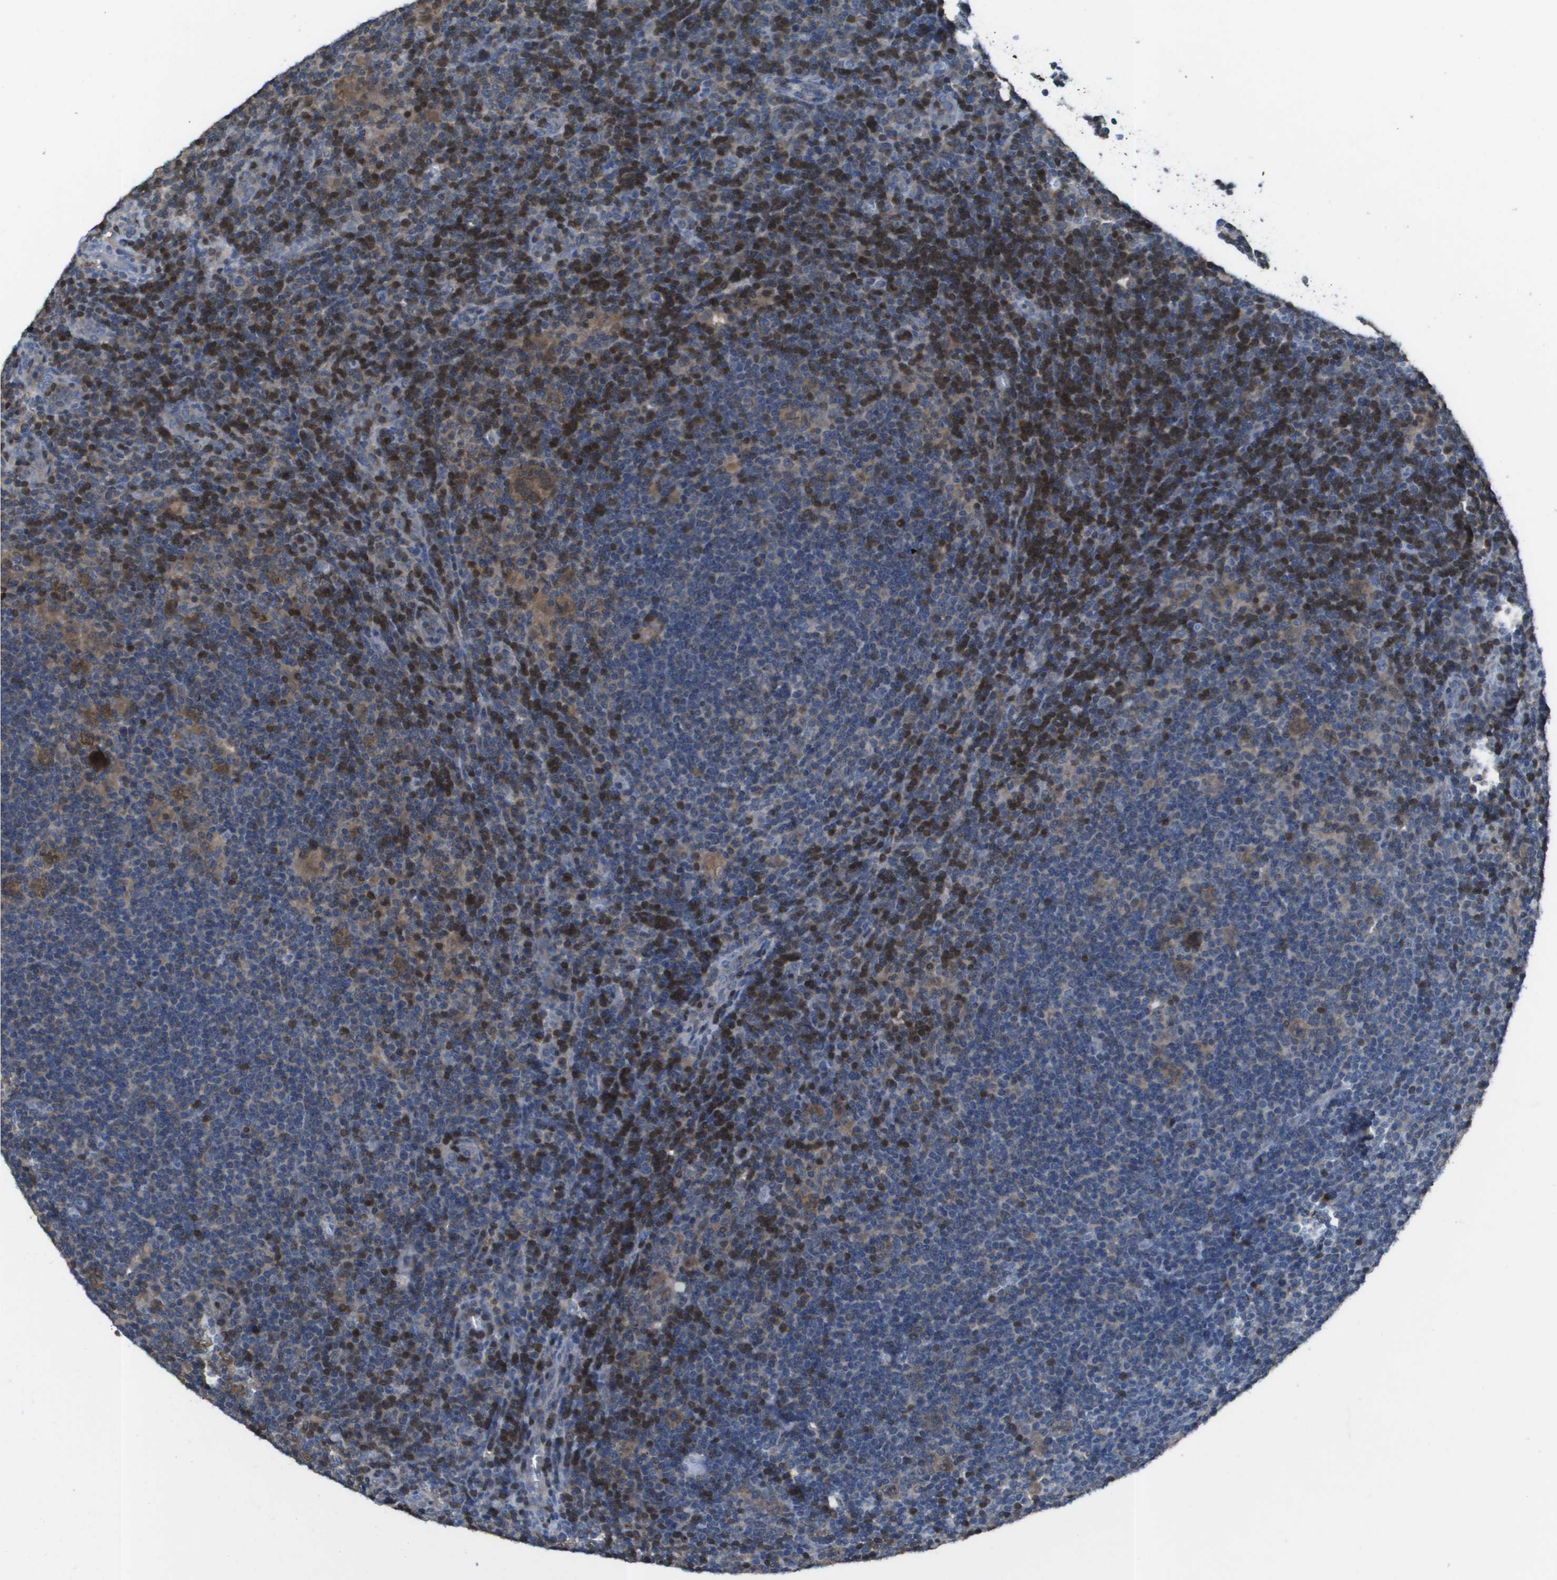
{"staining": {"intensity": "moderate", "quantity": ">75%", "location": "cytoplasmic/membranous"}, "tissue": "lymphoma", "cell_type": "Tumor cells", "image_type": "cancer", "snomed": [{"axis": "morphology", "description": "Hodgkin's disease, NOS"}, {"axis": "topography", "description": "Lymph node"}], "caption": "This is a histology image of immunohistochemistry staining of lymphoma, which shows moderate staining in the cytoplasmic/membranous of tumor cells.", "gene": "CAMK4", "patient": {"sex": "female", "age": 57}}